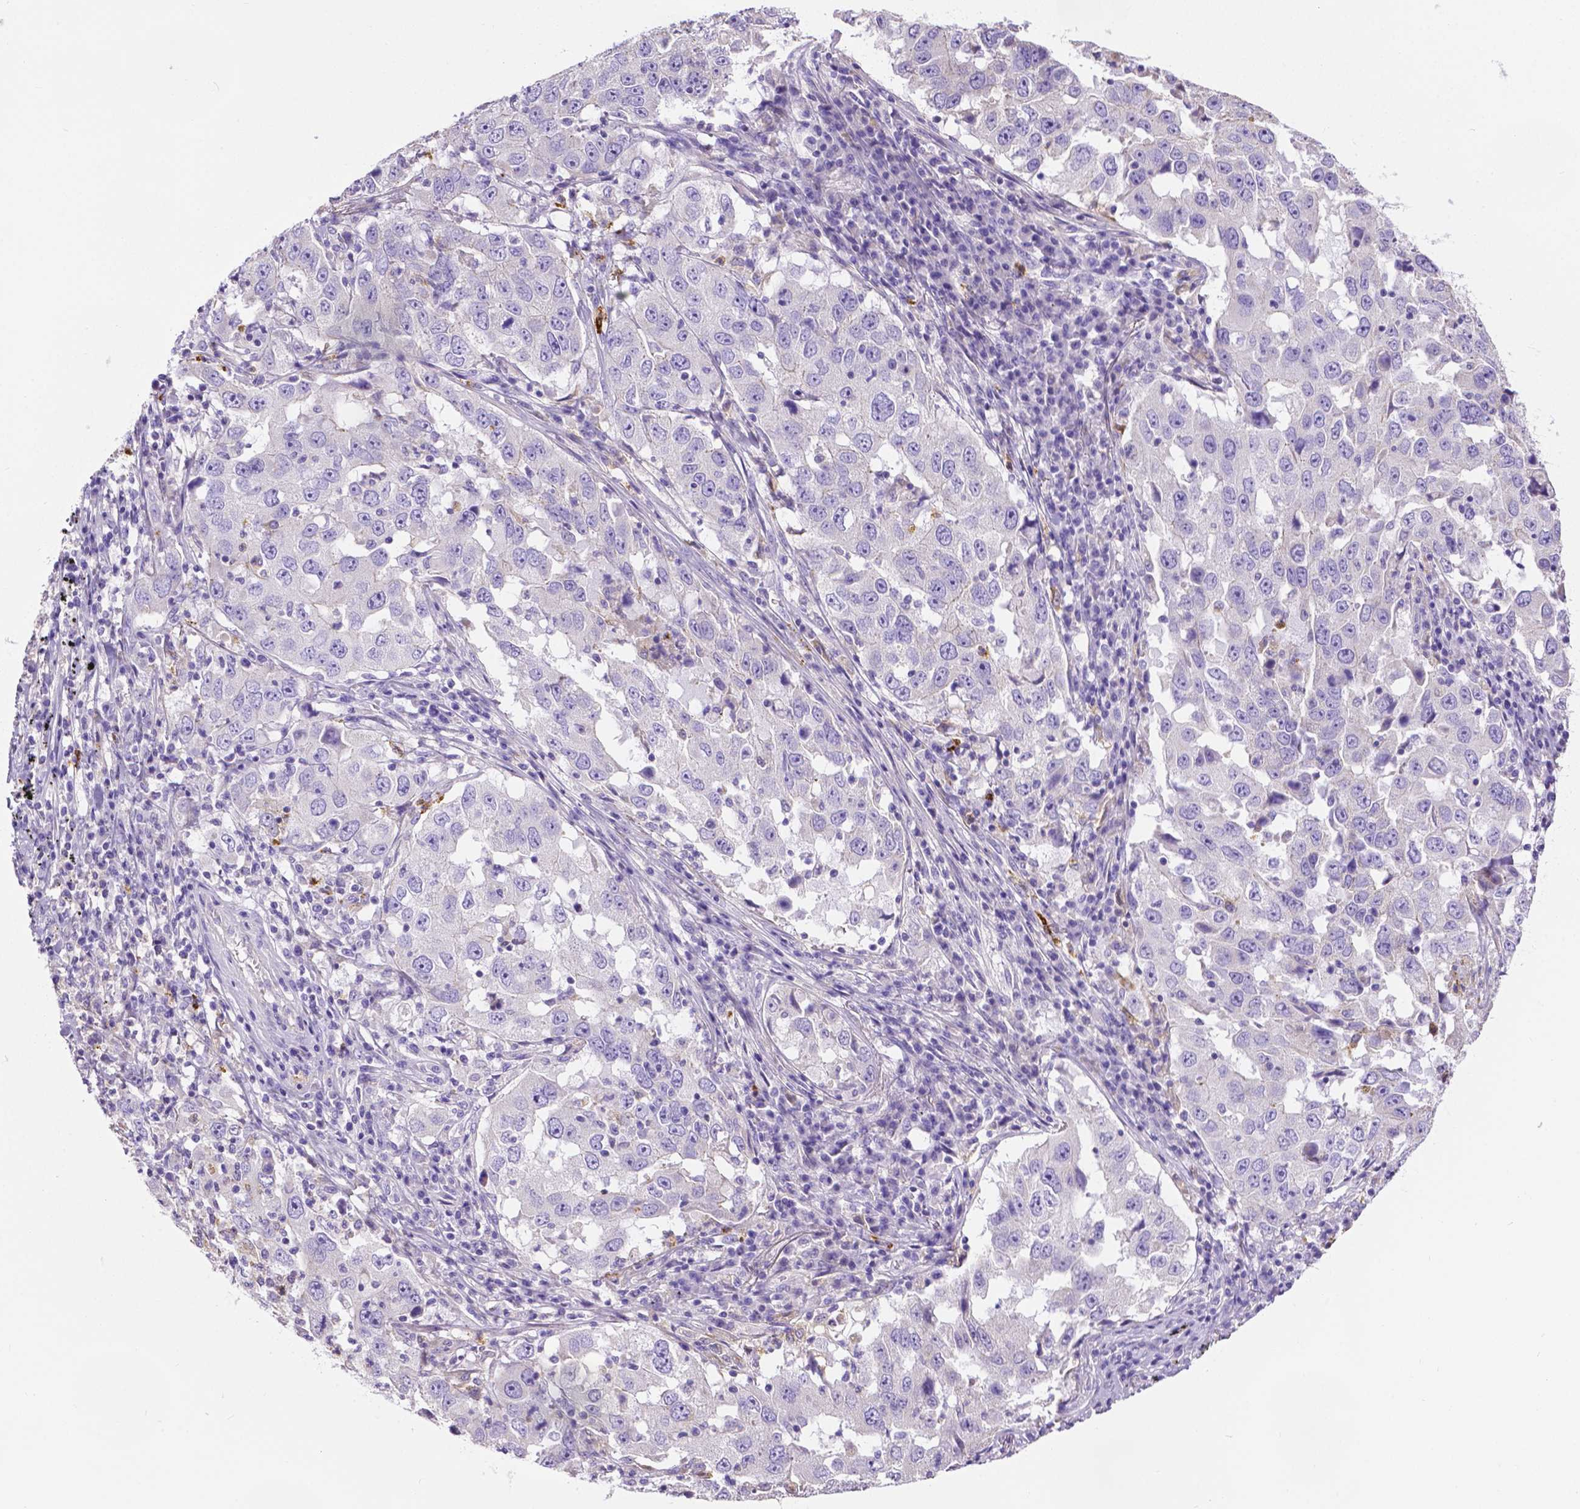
{"staining": {"intensity": "negative", "quantity": "none", "location": "none"}, "tissue": "lung cancer", "cell_type": "Tumor cells", "image_type": "cancer", "snomed": [{"axis": "morphology", "description": "Adenocarcinoma, NOS"}, {"axis": "topography", "description": "Lung"}], "caption": "Lung cancer stained for a protein using immunohistochemistry (IHC) demonstrates no positivity tumor cells.", "gene": "MMP9", "patient": {"sex": "male", "age": 73}}